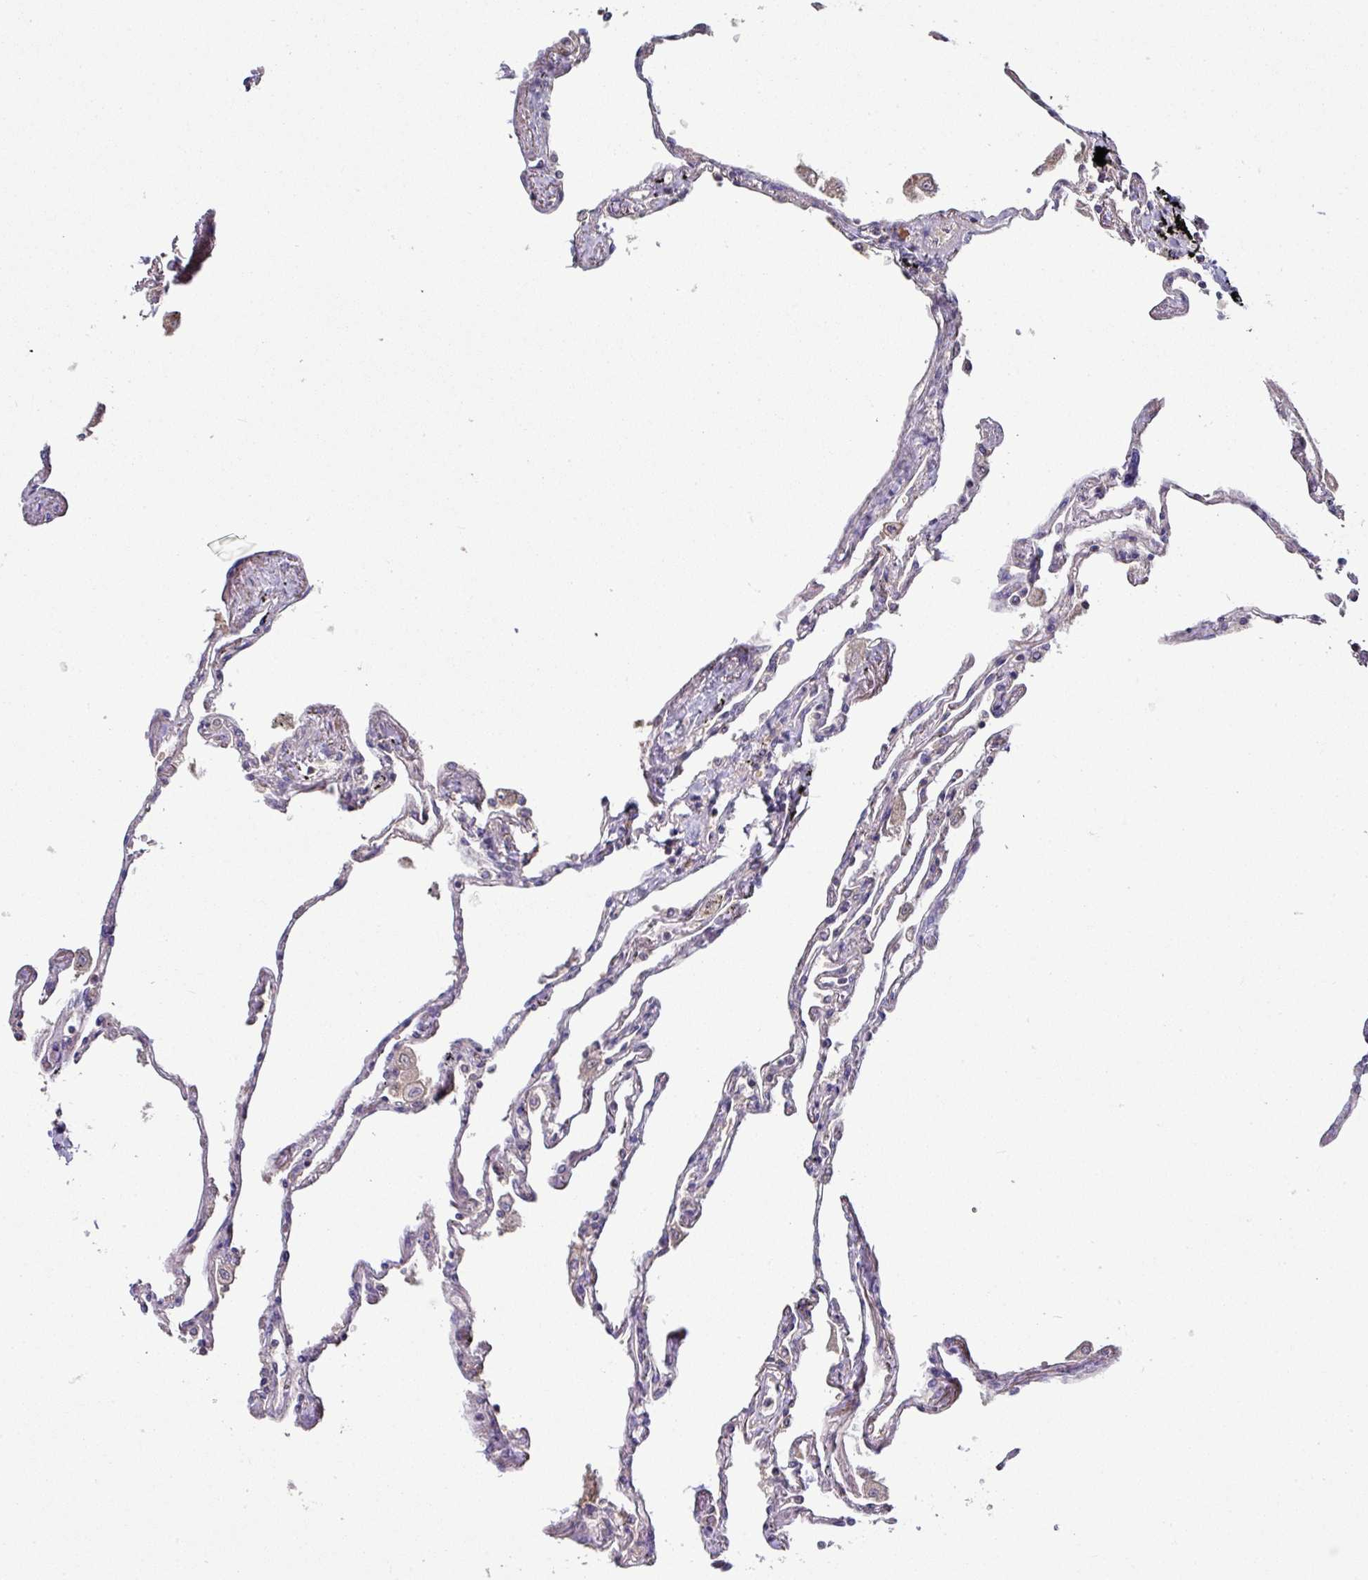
{"staining": {"intensity": "negative", "quantity": "none", "location": "none"}, "tissue": "lung", "cell_type": "Alveolar cells", "image_type": "normal", "snomed": [{"axis": "morphology", "description": "Normal tissue, NOS"}, {"axis": "topography", "description": "Lung"}], "caption": "Immunohistochemistry image of unremarkable human lung stained for a protein (brown), which displays no positivity in alveolar cells.", "gene": "SLAMF6", "patient": {"sex": "female", "age": 67}}